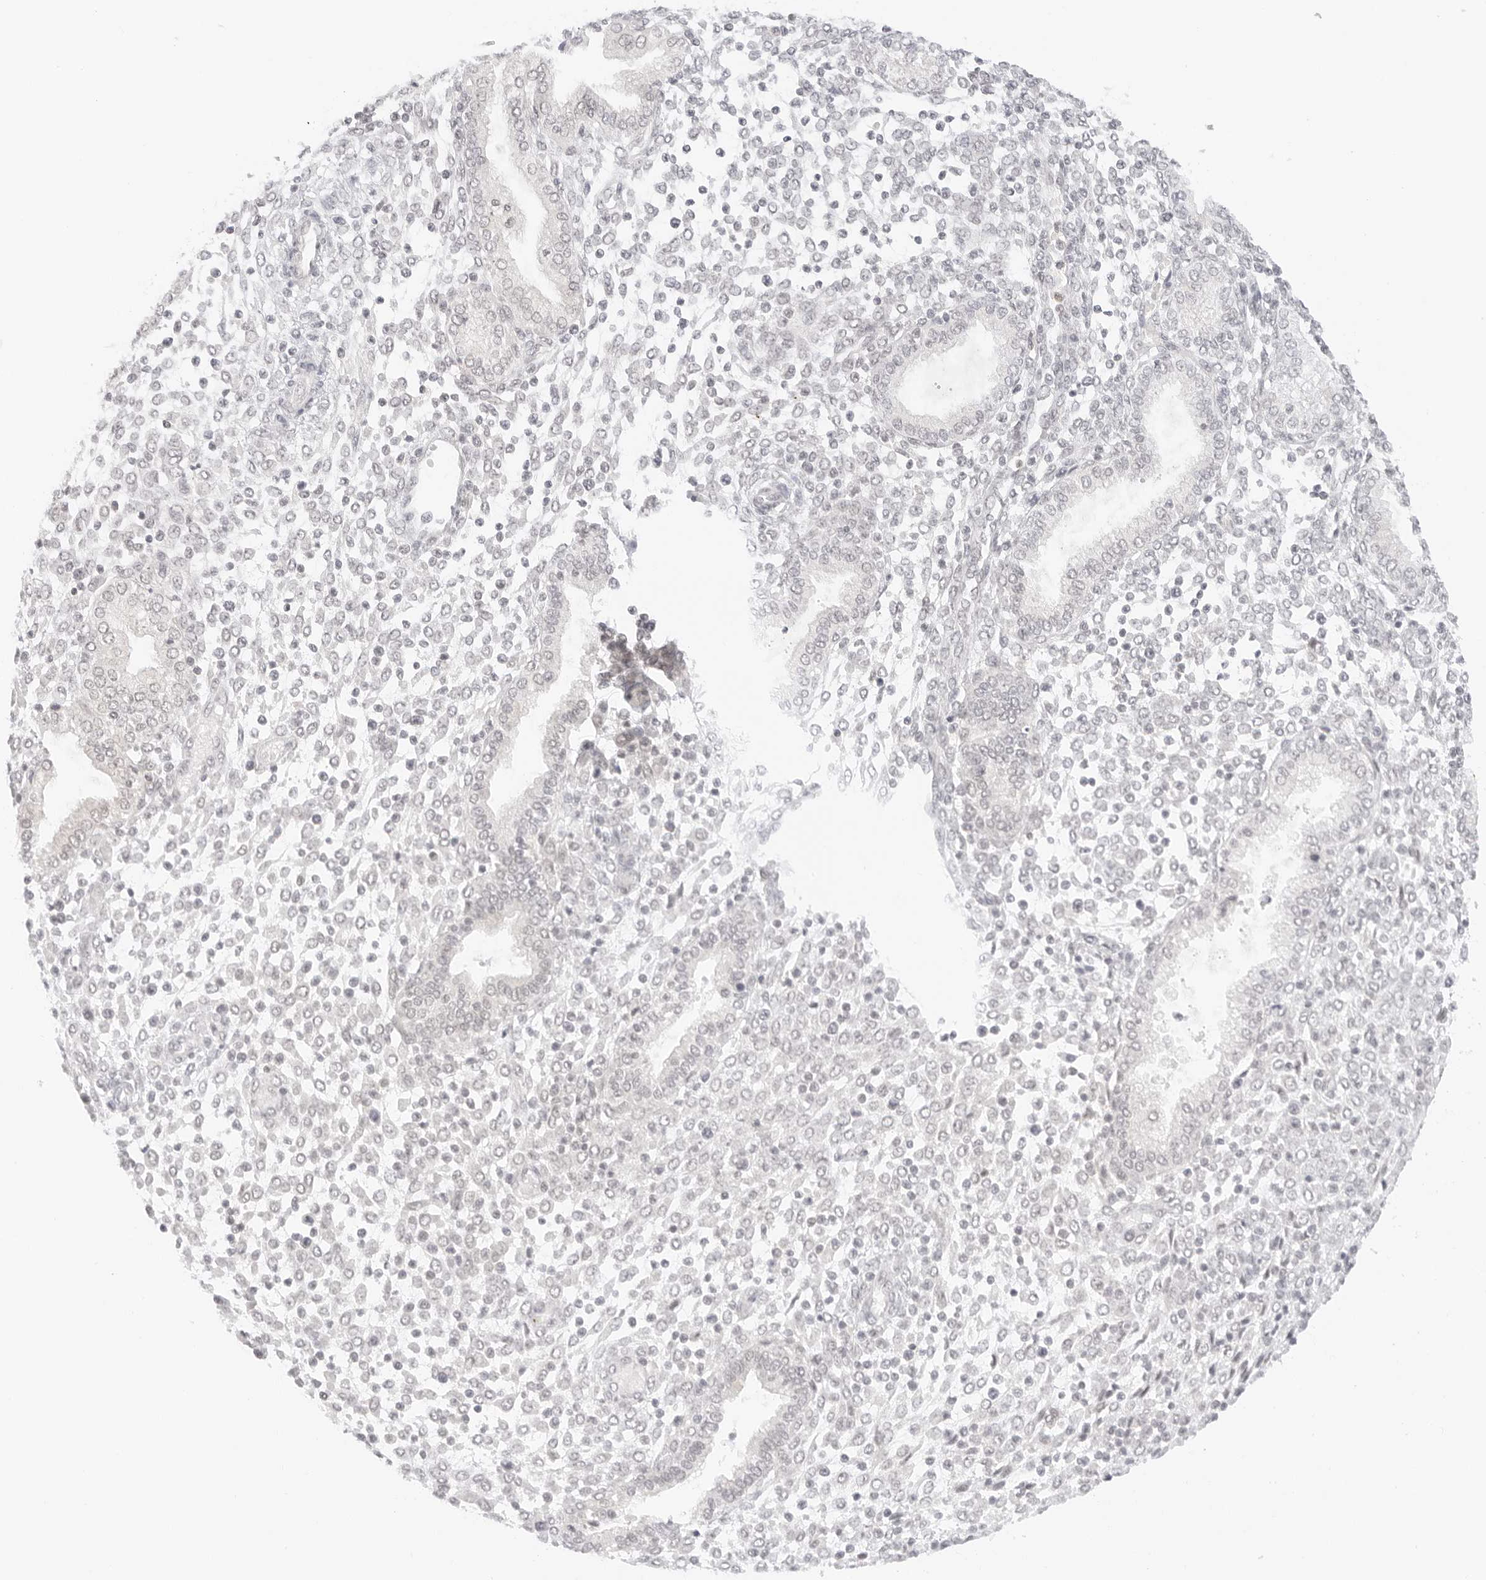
{"staining": {"intensity": "negative", "quantity": "none", "location": "none"}, "tissue": "endometrium", "cell_type": "Cells in endometrial stroma", "image_type": "normal", "snomed": [{"axis": "morphology", "description": "Normal tissue, NOS"}, {"axis": "topography", "description": "Endometrium"}], "caption": "IHC of unremarkable endometrium exhibits no positivity in cells in endometrial stroma. (DAB (3,3'-diaminobenzidine) immunohistochemistry (IHC) with hematoxylin counter stain).", "gene": "POLR3C", "patient": {"sex": "female", "age": 53}}